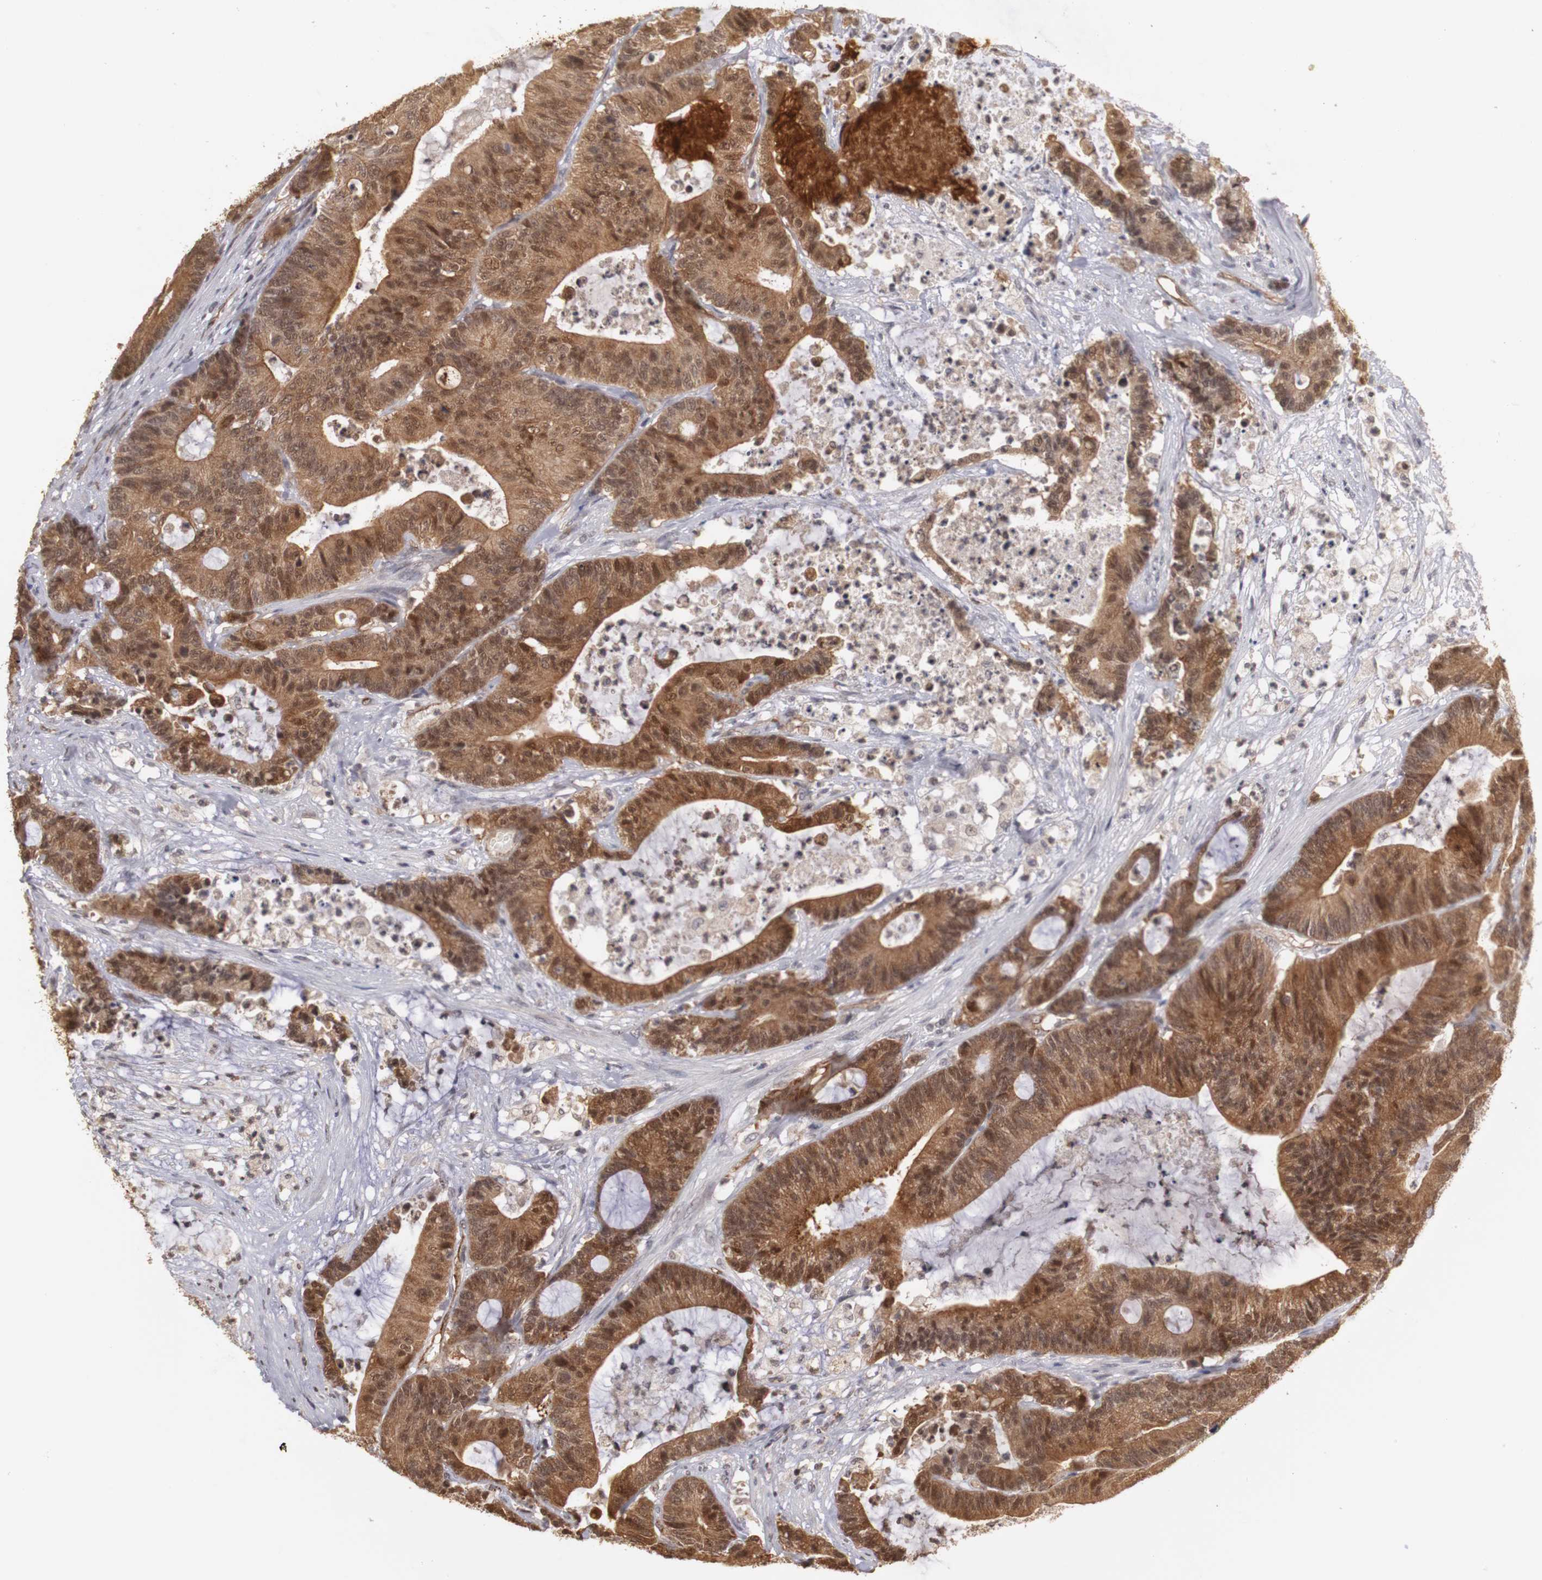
{"staining": {"intensity": "strong", "quantity": ">75%", "location": "cytoplasmic/membranous,nuclear"}, "tissue": "colorectal cancer", "cell_type": "Tumor cells", "image_type": "cancer", "snomed": [{"axis": "morphology", "description": "Adenocarcinoma, NOS"}, {"axis": "topography", "description": "Colon"}], "caption": "Strong cytoplasmic/membranous and nuclear expression for a protein is seen in about >75% of tumor cells of colorectal cancer using immunohistochemistry.", "gene": "PLEKHA1", "patient": {"sex": "female", "age": 84}}